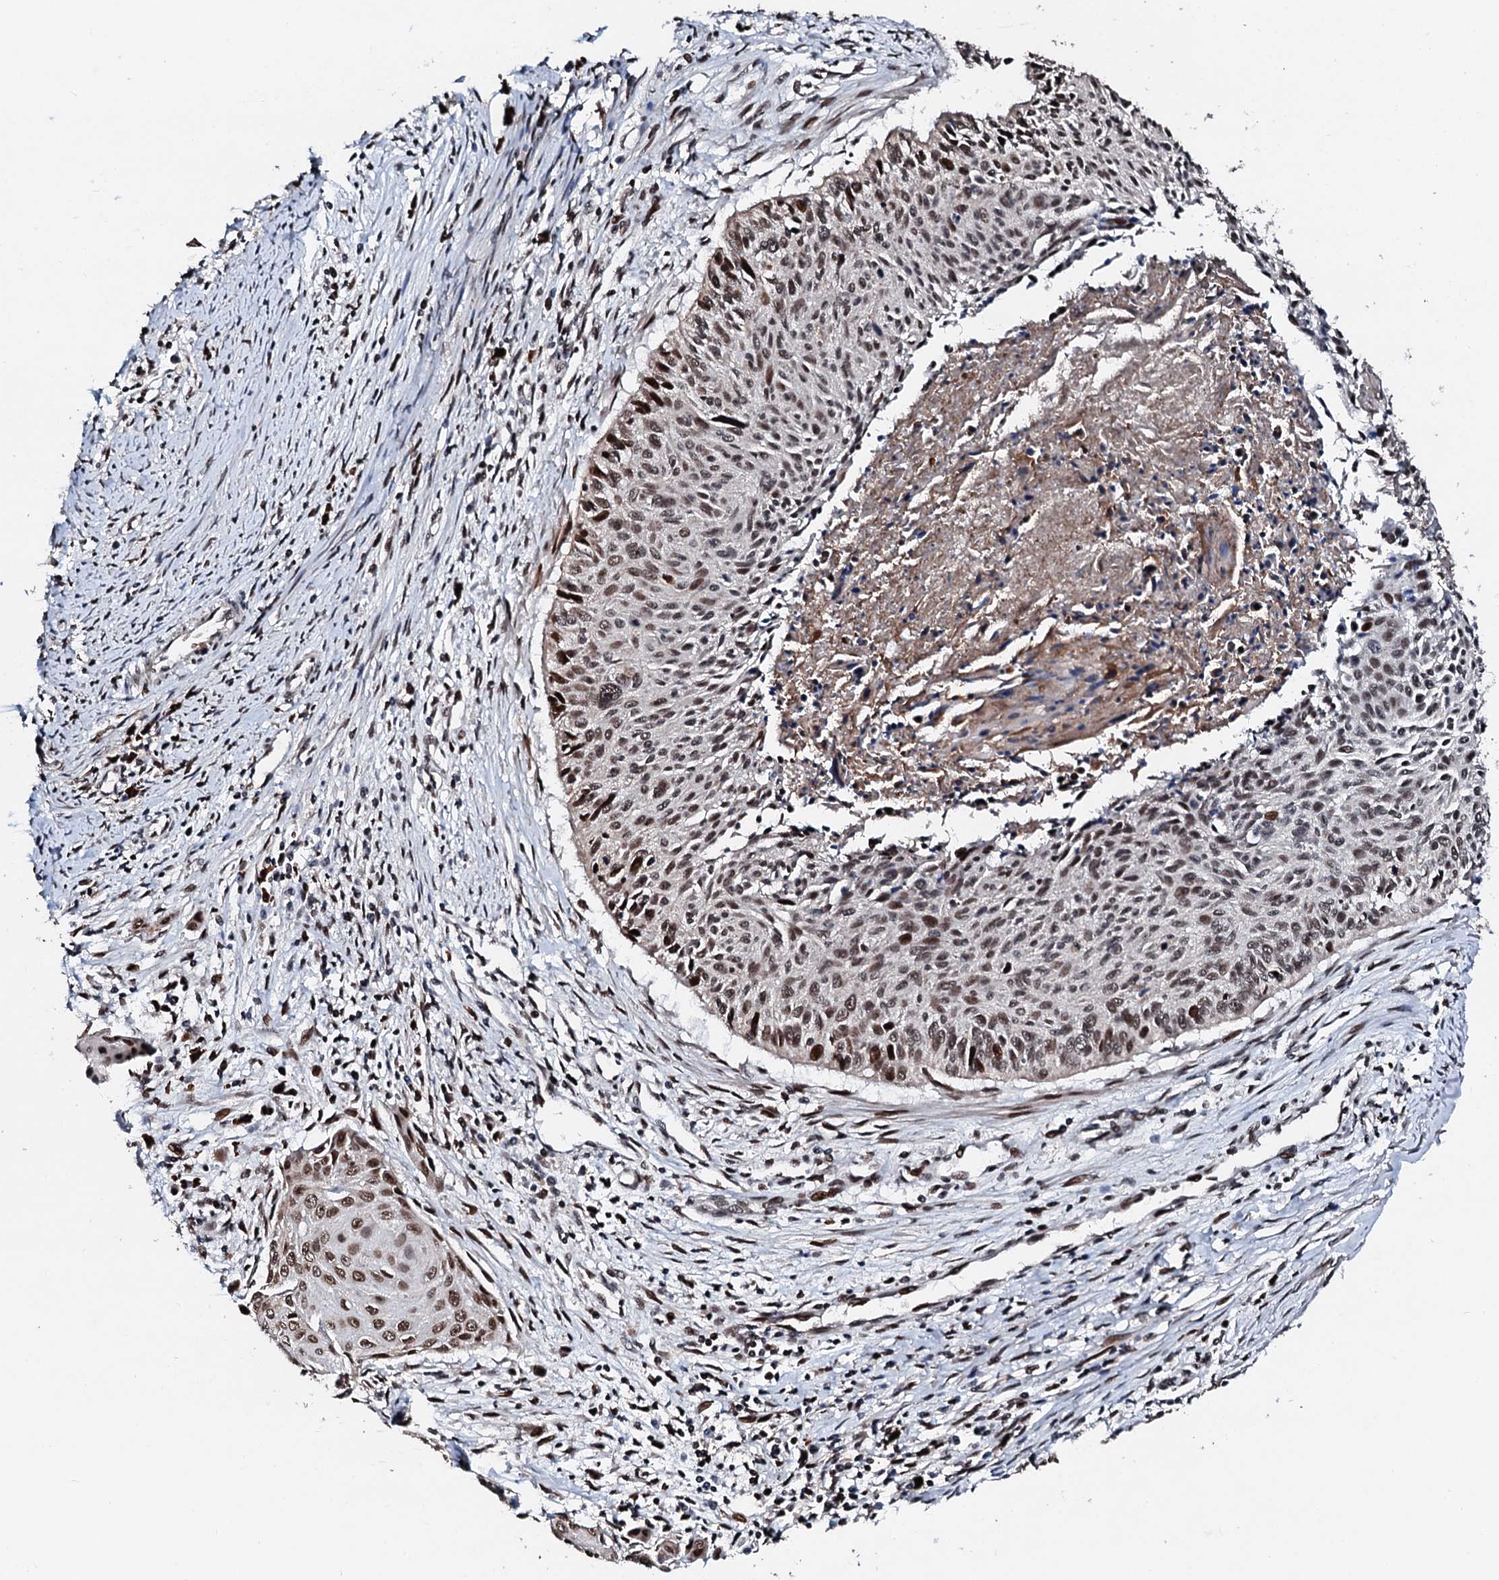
{"staining": {"intensity": "moderate", "quantity": ">75%", "location": "nuclear"}, "tissue": "cervical cancer", "cell_type": "Tumor cells", "image_type": "cancer", "snomed": [{"axis": "morphology", "description": "Squamous cell carcinoma, NOS"}, {"axis": "topography", "description": "Cervix"}], "caption": "Cervical cancer (squamous cell carcinoma) stained with a protein marker reveals moderate staining in tumor cells.", "gene": "KIF18A", "patient": {"sex": "female", "age": 55}}